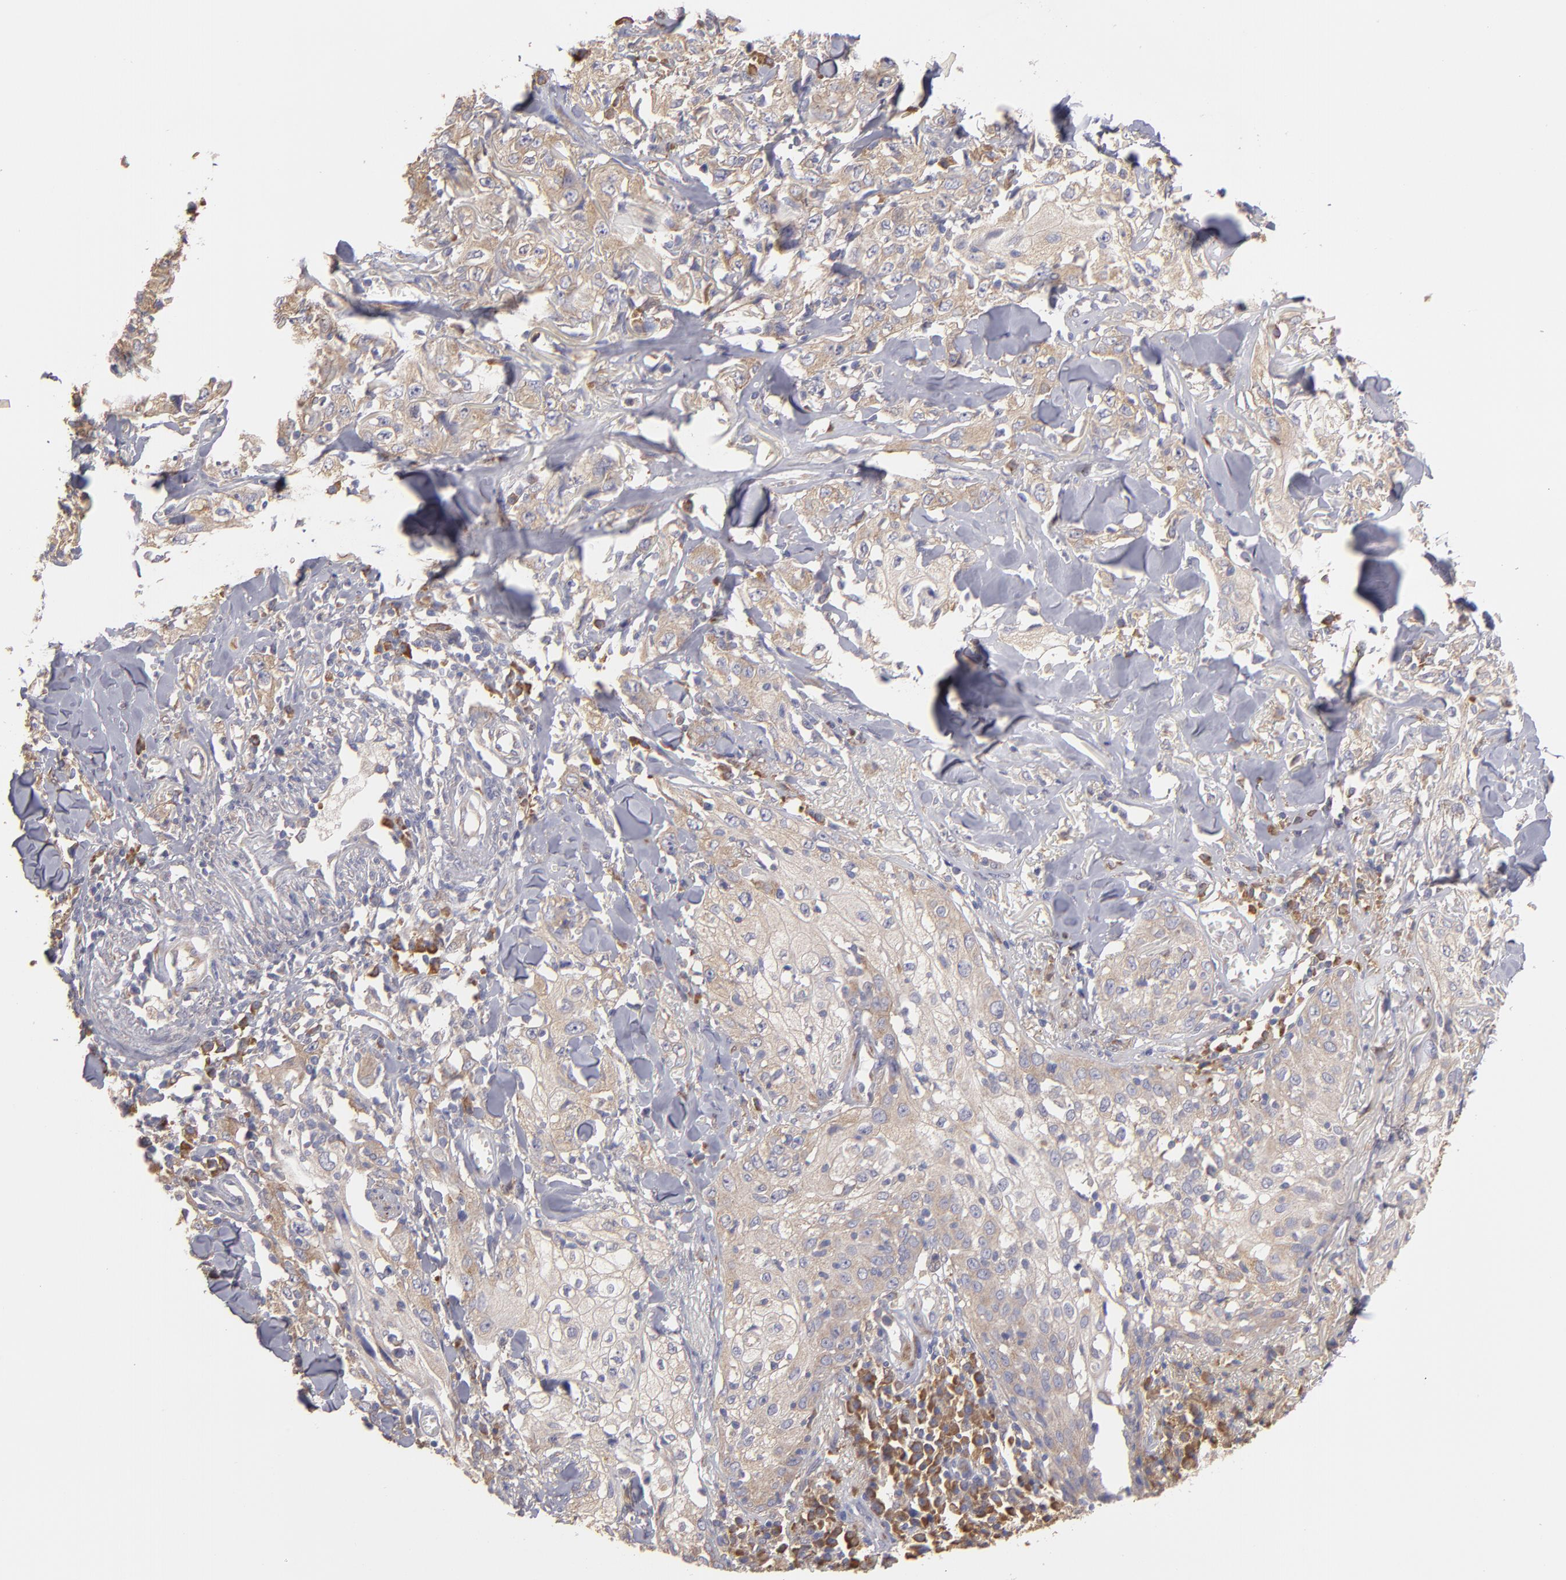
{"staining": {"intensity": "weak", "quantity": "25%-75%", "location": "cytoplasmic/membranous"}, "tissue": "skin cancer", "cell_type": "Tumor cells", "image_type": "cancer", "snomed": [{"axis": "morphology", "description": "Squamous cell carcinoma, NOS"}, {"axis": "topography", "description": "Skin"}], "caption": "The micrograph demonstrates a brown stain indicating the presence of a protein in the cytoplasmic/membranous of tumor cells in skin squamous cell carcinoma.", "gene": "ENTPD5", "patient": {"sex": "male", "age": 65}}